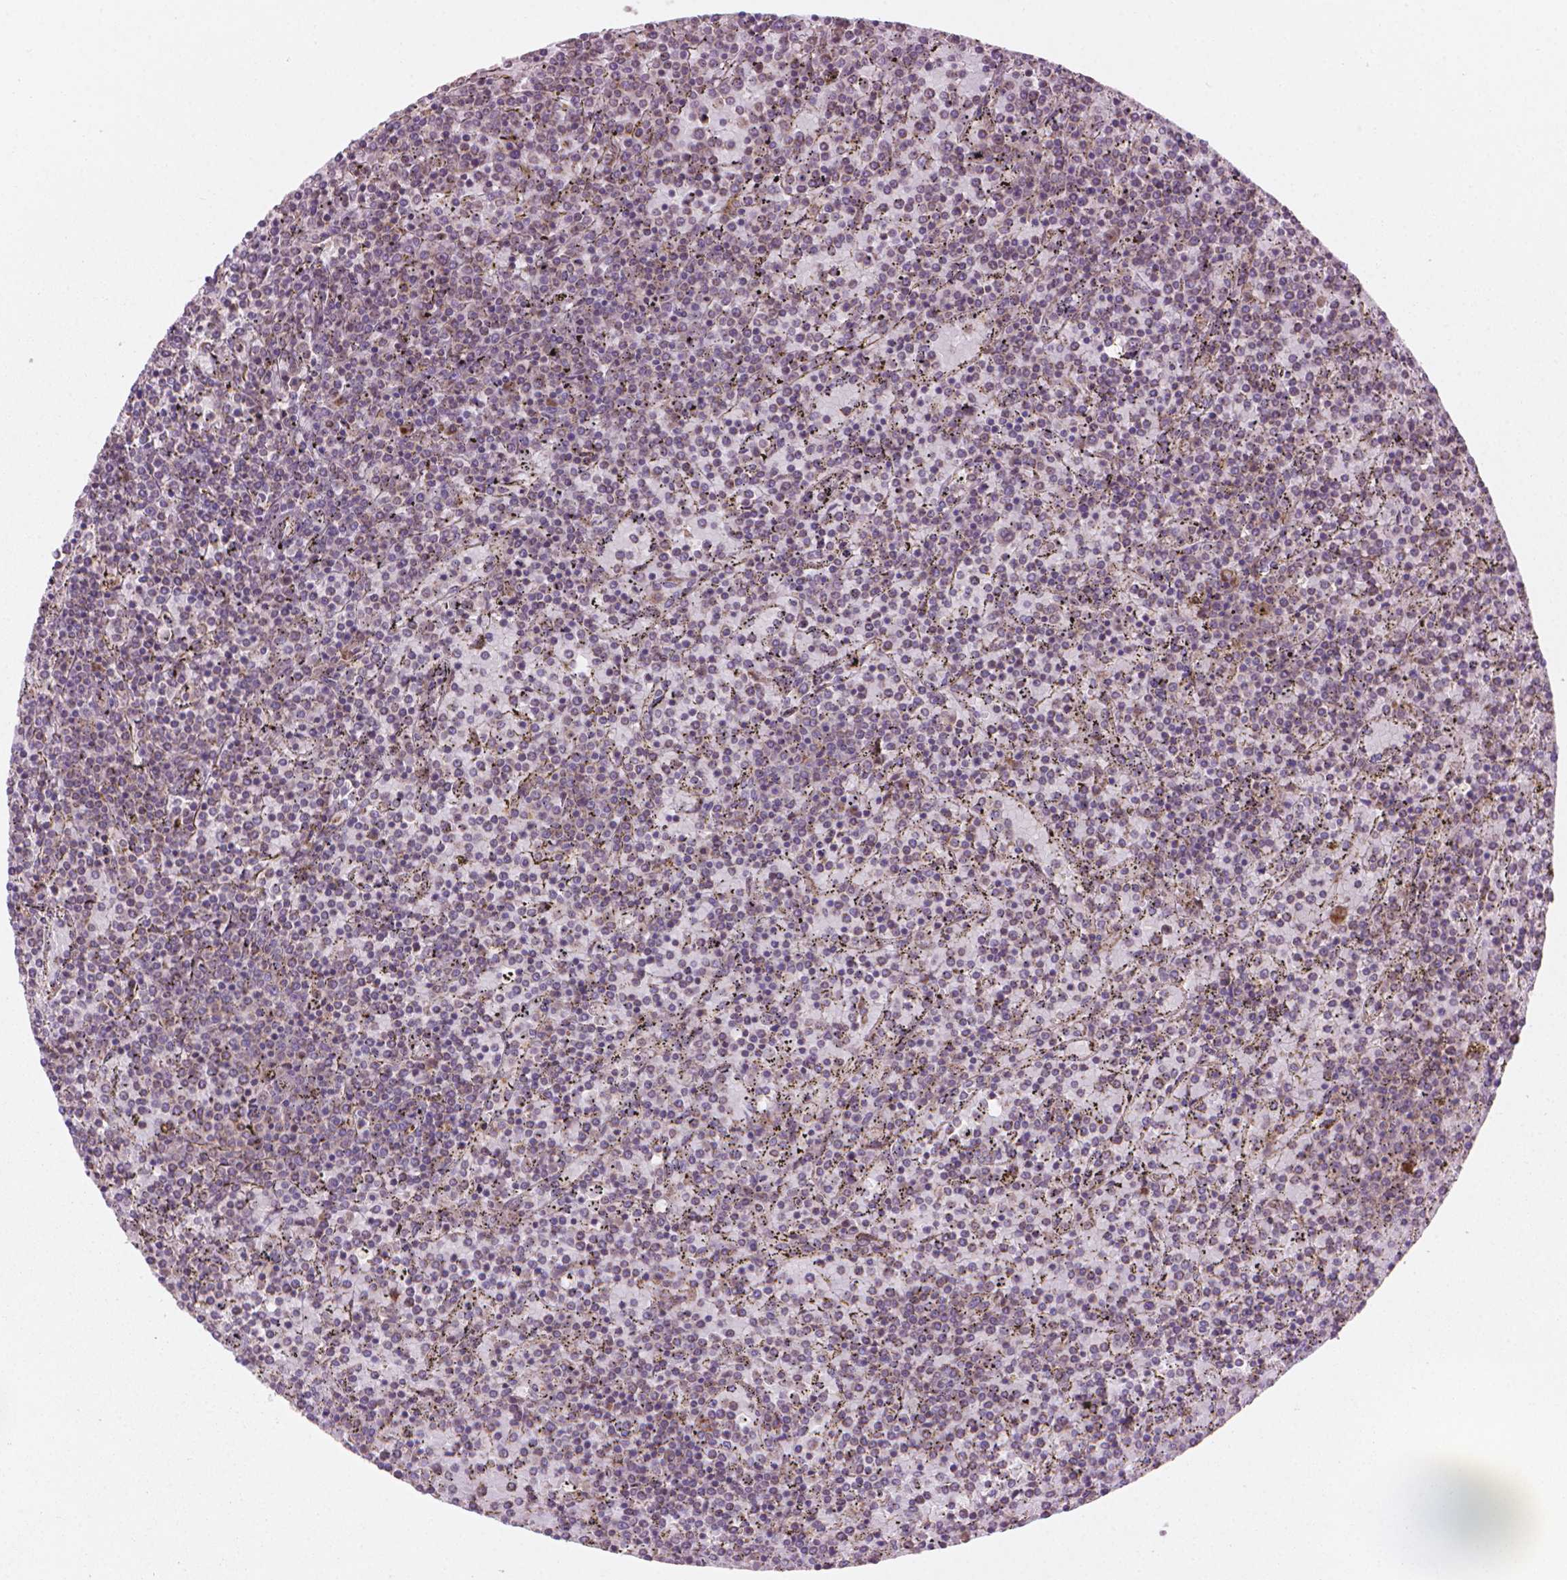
{"staining": {"intensity": "negative", "quantity": "none", "location": "none"}, "tissue": "lymphoma", "cell_type": "Tumor cells", "image_type": "cancer", "snomed": [{"axis": "morphology", "description": "Malignant lymphoma, non-Hodgkin's type, Low grade"}, {"axis": "topography", "description": "Spleen"}], "caption": "Tumor cells show no significant staining in lymphoma.", "gene": "VARS2", "patient": {"sex": "female", "age": 77}}